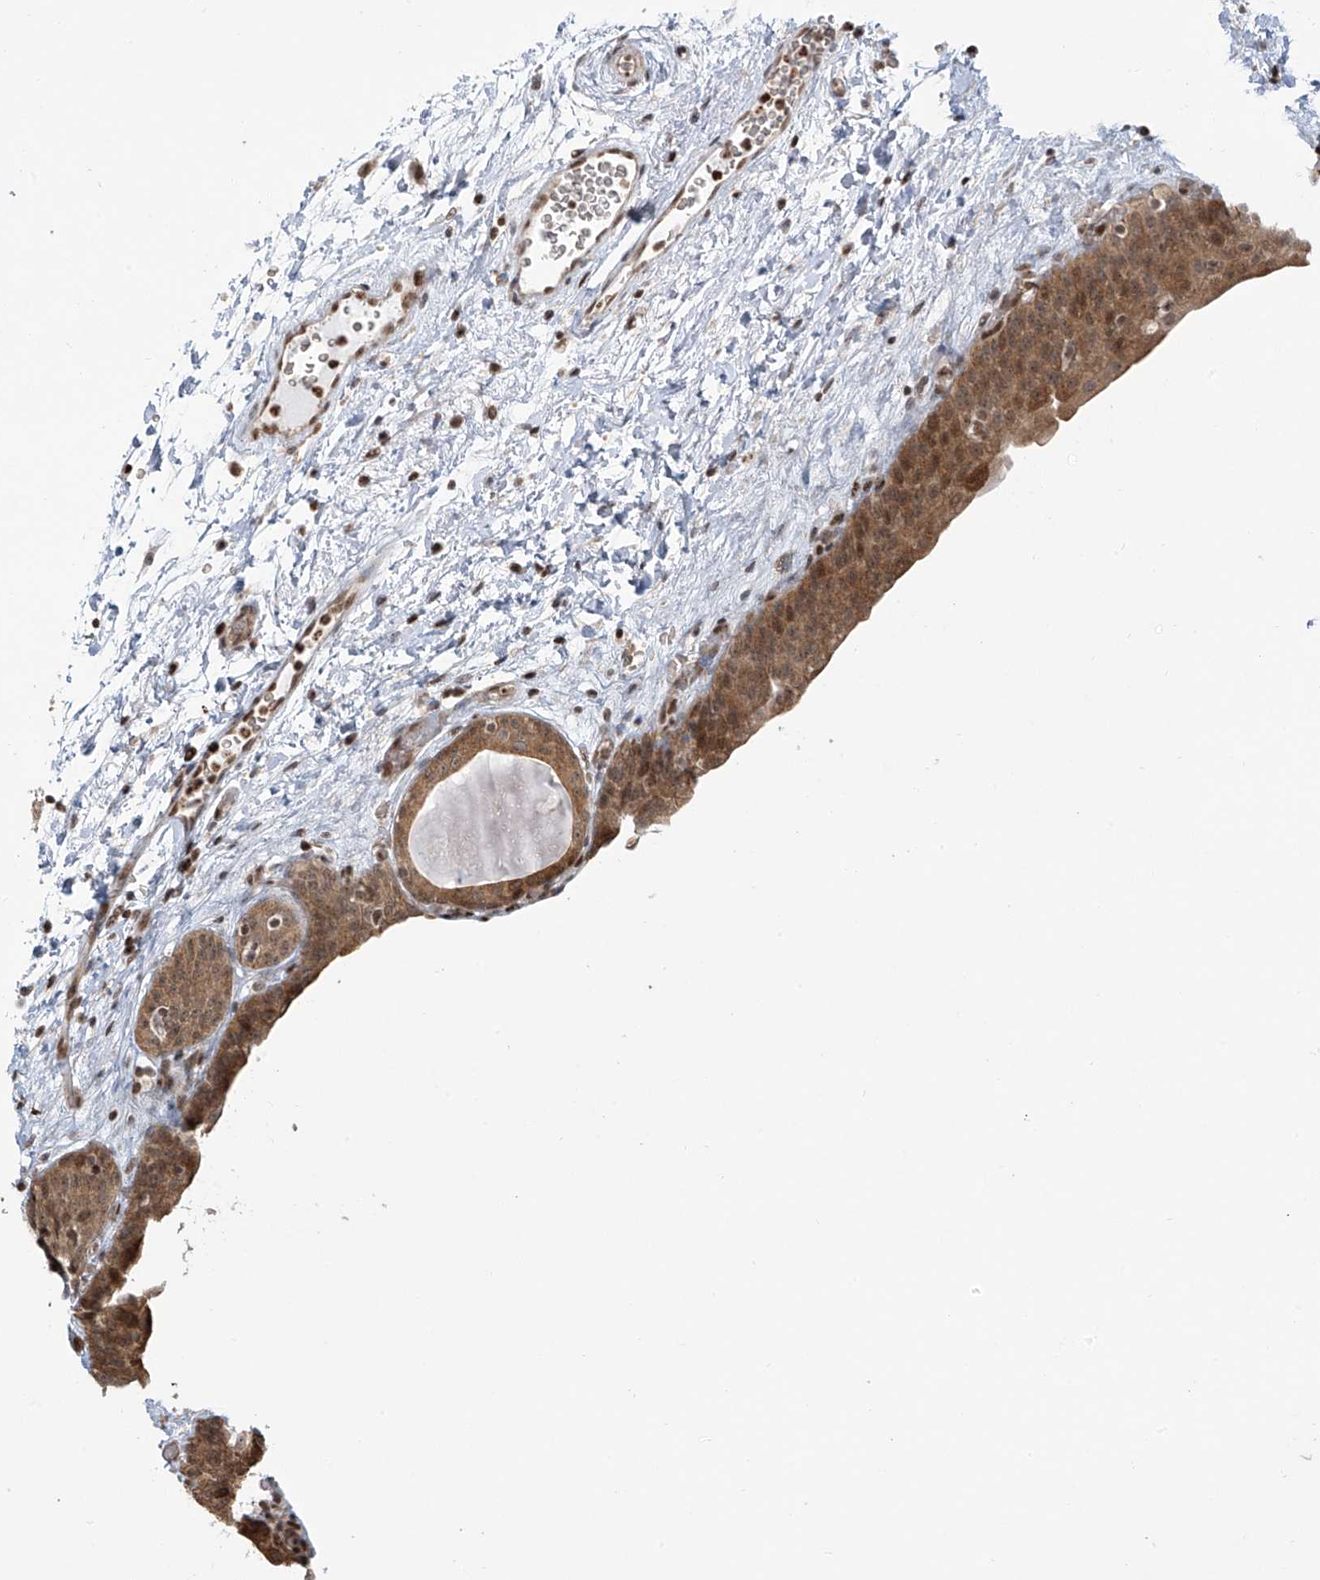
{"staining": {"intensity": "moderate", "quantity": ">75%", "location": "cytoplasmic/membranous,nuclear"}, "tissue": "urinary bladder", "cell_type": "Urothelial cells", "image_type": "normal", "snomed": [{"axis": "morphology", "description": "Normal tissue, NOS"}, {"axis": "topography", "description": "Urinary bladder"}], "caption": "High-magnification brightfield microscopy of normal urinary bladder stained with DAB (brown) and counterstained with hematoxylin (blue). urothelial cells exhibit moderate cytoplasmic/membranous,nuclear staining is appreciated in about>75% of cells. (IHC, brightfield microscopy, high magnification).", "gene": "VMP1", "patient": {"sex": "male", "age": 83}}